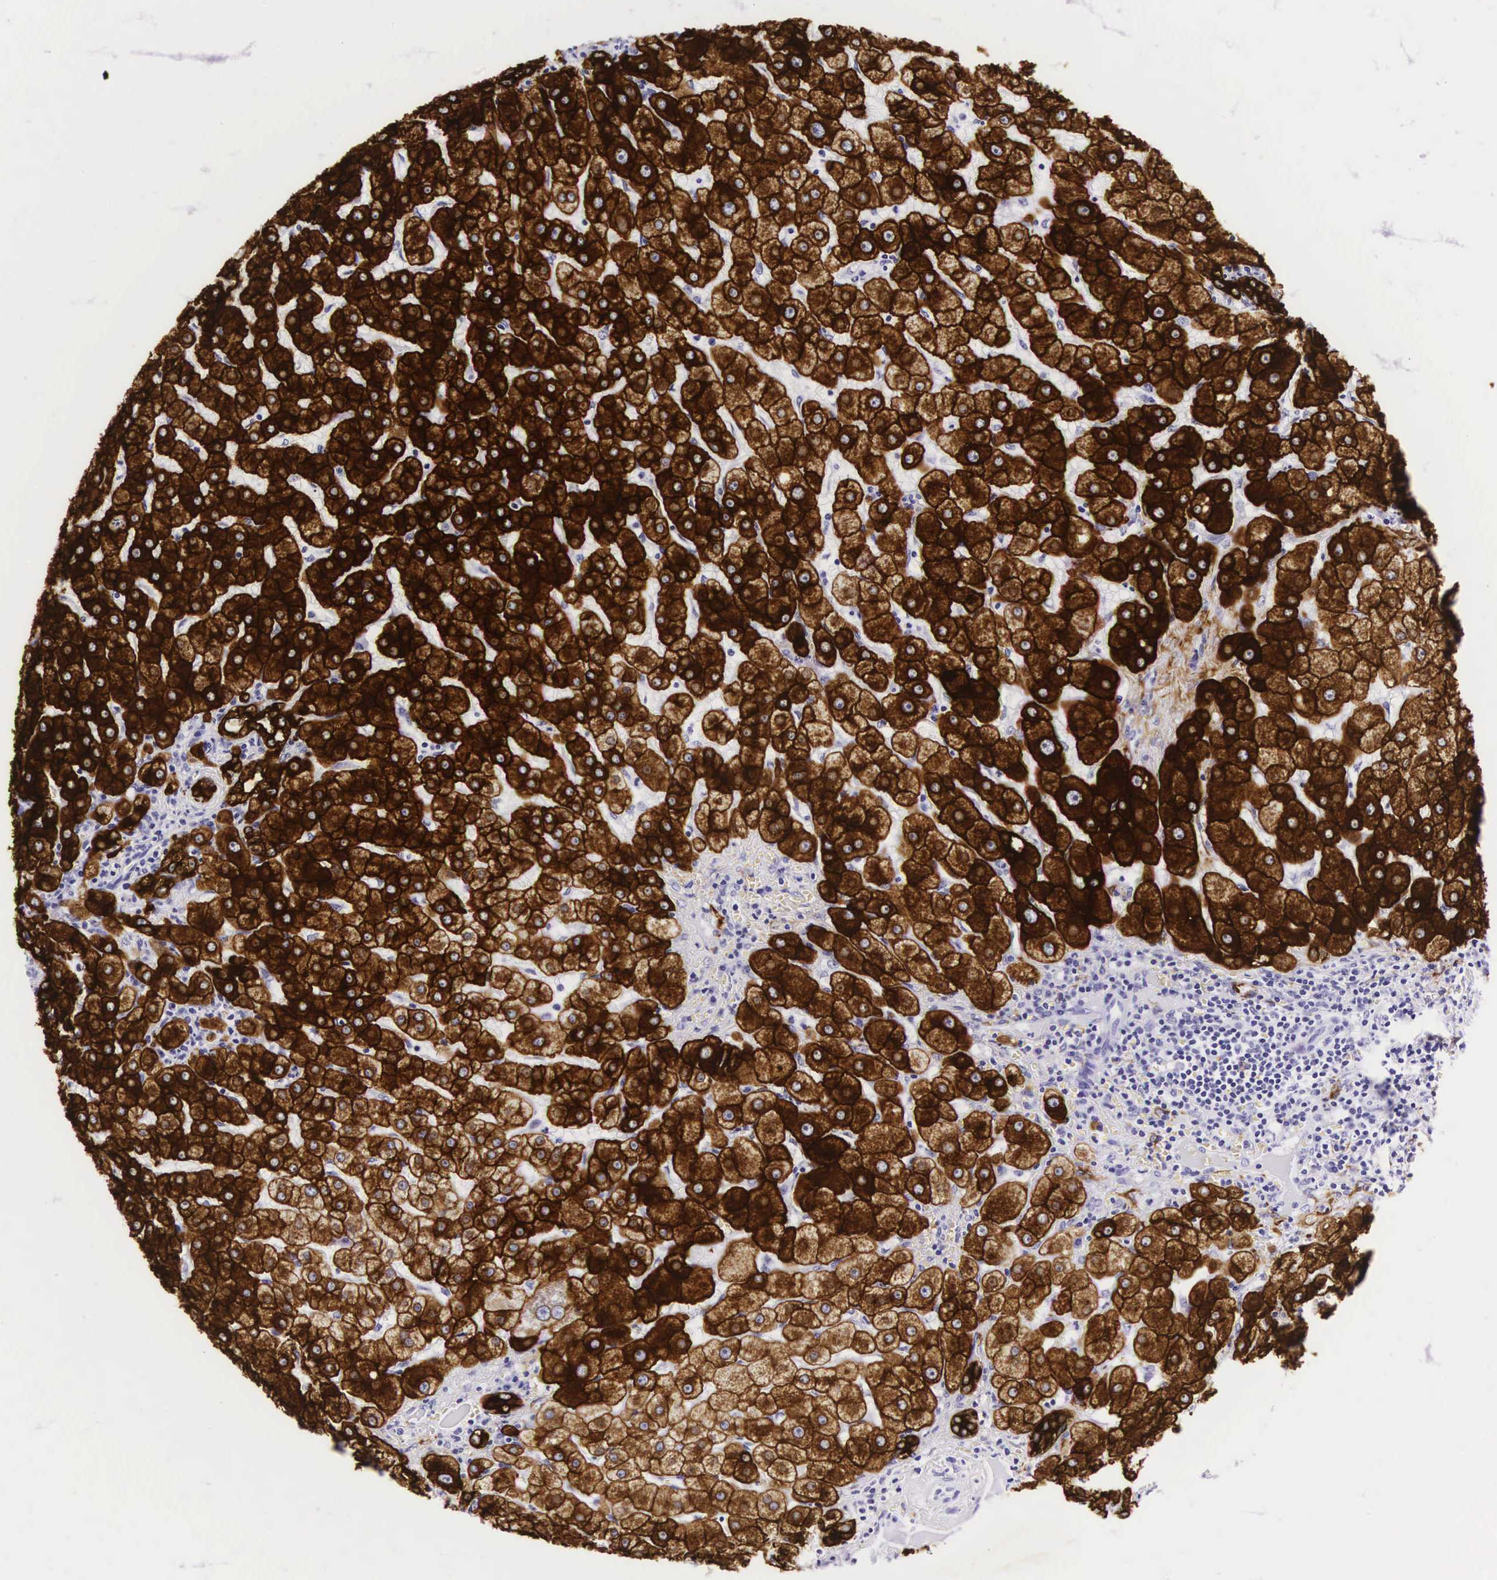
{"staining": {"intensity": "strong", "quantity": ">75%", "location": "cytoplasmic/membranous"}, "tissue": "liver", "cell_type": "Cholangiocytes", "image_type": "normal", "snomed": [{"axis": "morphology", "description": "Normal tissue, NOS"}, {"axis": "topography", "description": "Liver"}], "caption": "Immunohistochemistry (IHC) image of unremarkable liver: human liver stained using immunohistochemistry shows high levels of strong protein expression localized specifically in the cytoplasmic/membranous of cholangiocytes, appearing as a cytoplasmic/membranous brown color.", "gene": "KRT18", "patient": {"sex": "female", "age": 79}}